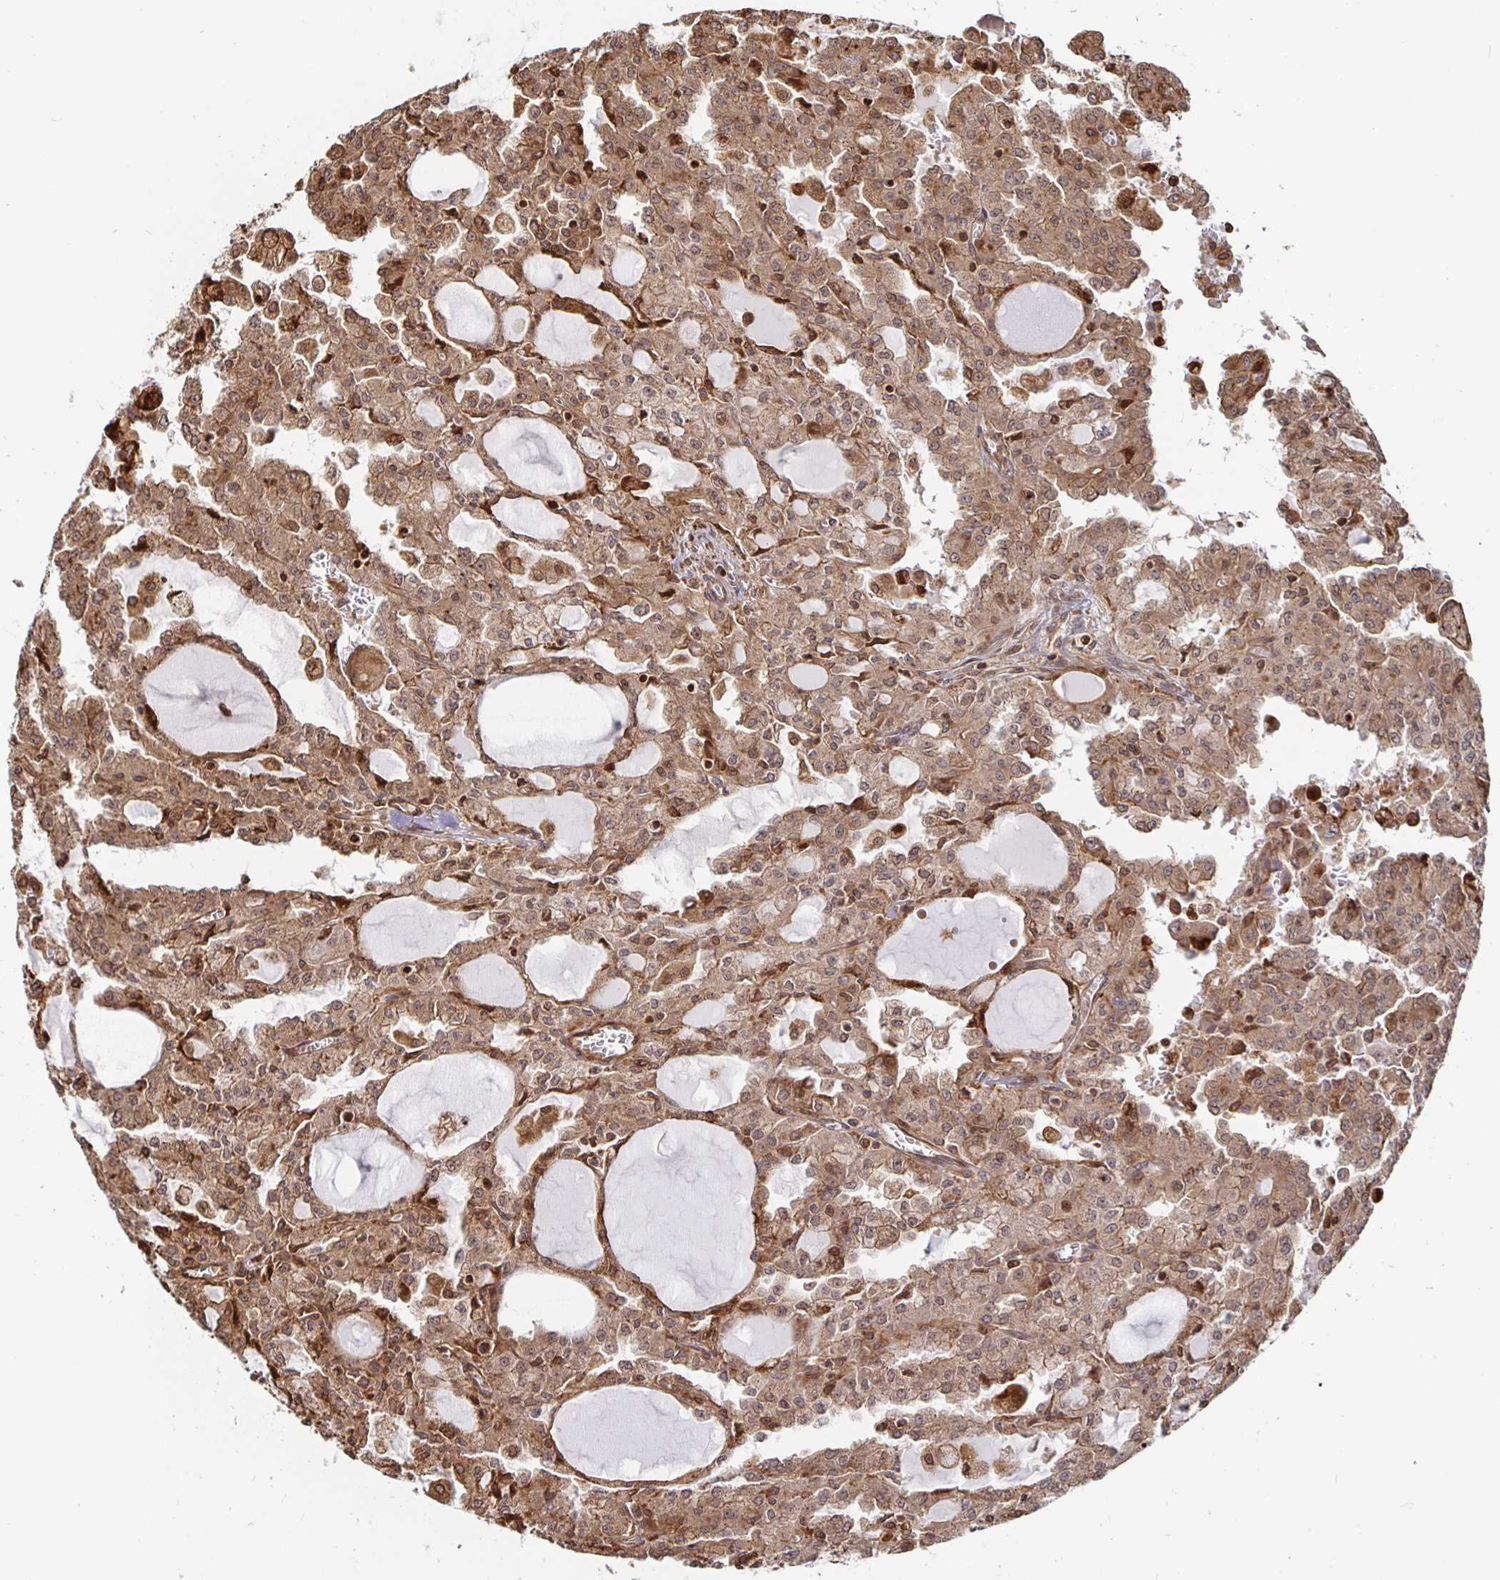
{"staining": {"intensity": "moderate", "quantity": ">75%", "location": "cytoplasmic/membranous,nuclear"}, "tissue": "head and neck cancer", "cell_type": "Tumor cells", "image_type": "cancer", "snomed": [{"axis": "morphology", "description": "Adenocarcinoma, NOS"}, {"axis": "topography", "description": "Head-Neck"}], "caption": "Protein analysis of head and neck cancer tissue displays moderate cytoplasmic/membranous and nuclear positivity in about >75% of tumor cells.", "gene": "STRAP", "patient": {"sex": "male", "age": 64}}